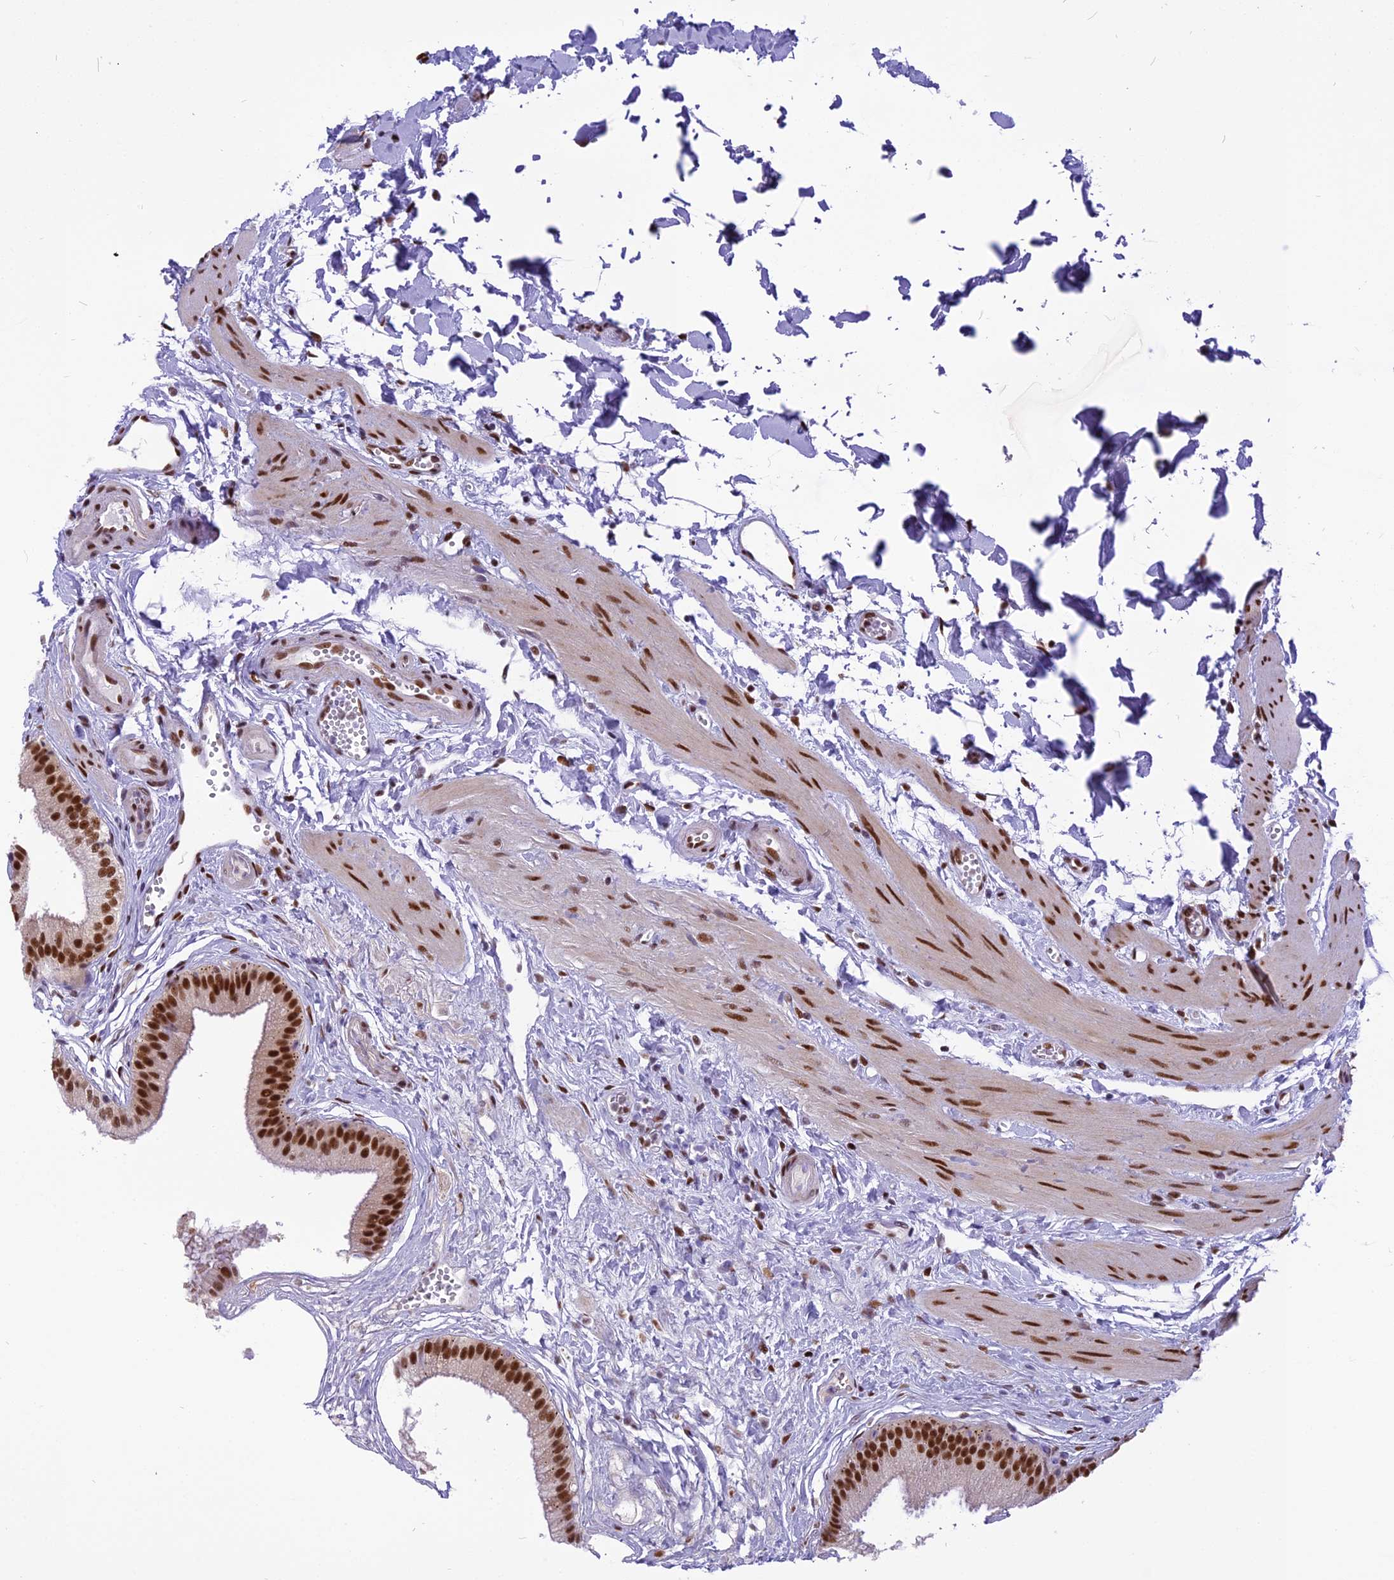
{"staining": {"intensity": "strong", "quantity": ">75%", "location": "nuclear"}, "tissue": "gallbladder", "cell_type": "Glandular cells", "image_type": "normal", "snomed": [{"axis": "morphology", "description": "Normal tissue, NOS"}, {"axis": "topography", "description": "Gallbladder"}], "caption": "Human gallbladder stained for a protein (brown) demonstrates strong nuclear positive positivity in about >75% of glandular cells.", "gene": "IRF2BP1", "patient": {"sex": "female", "age": 54}}